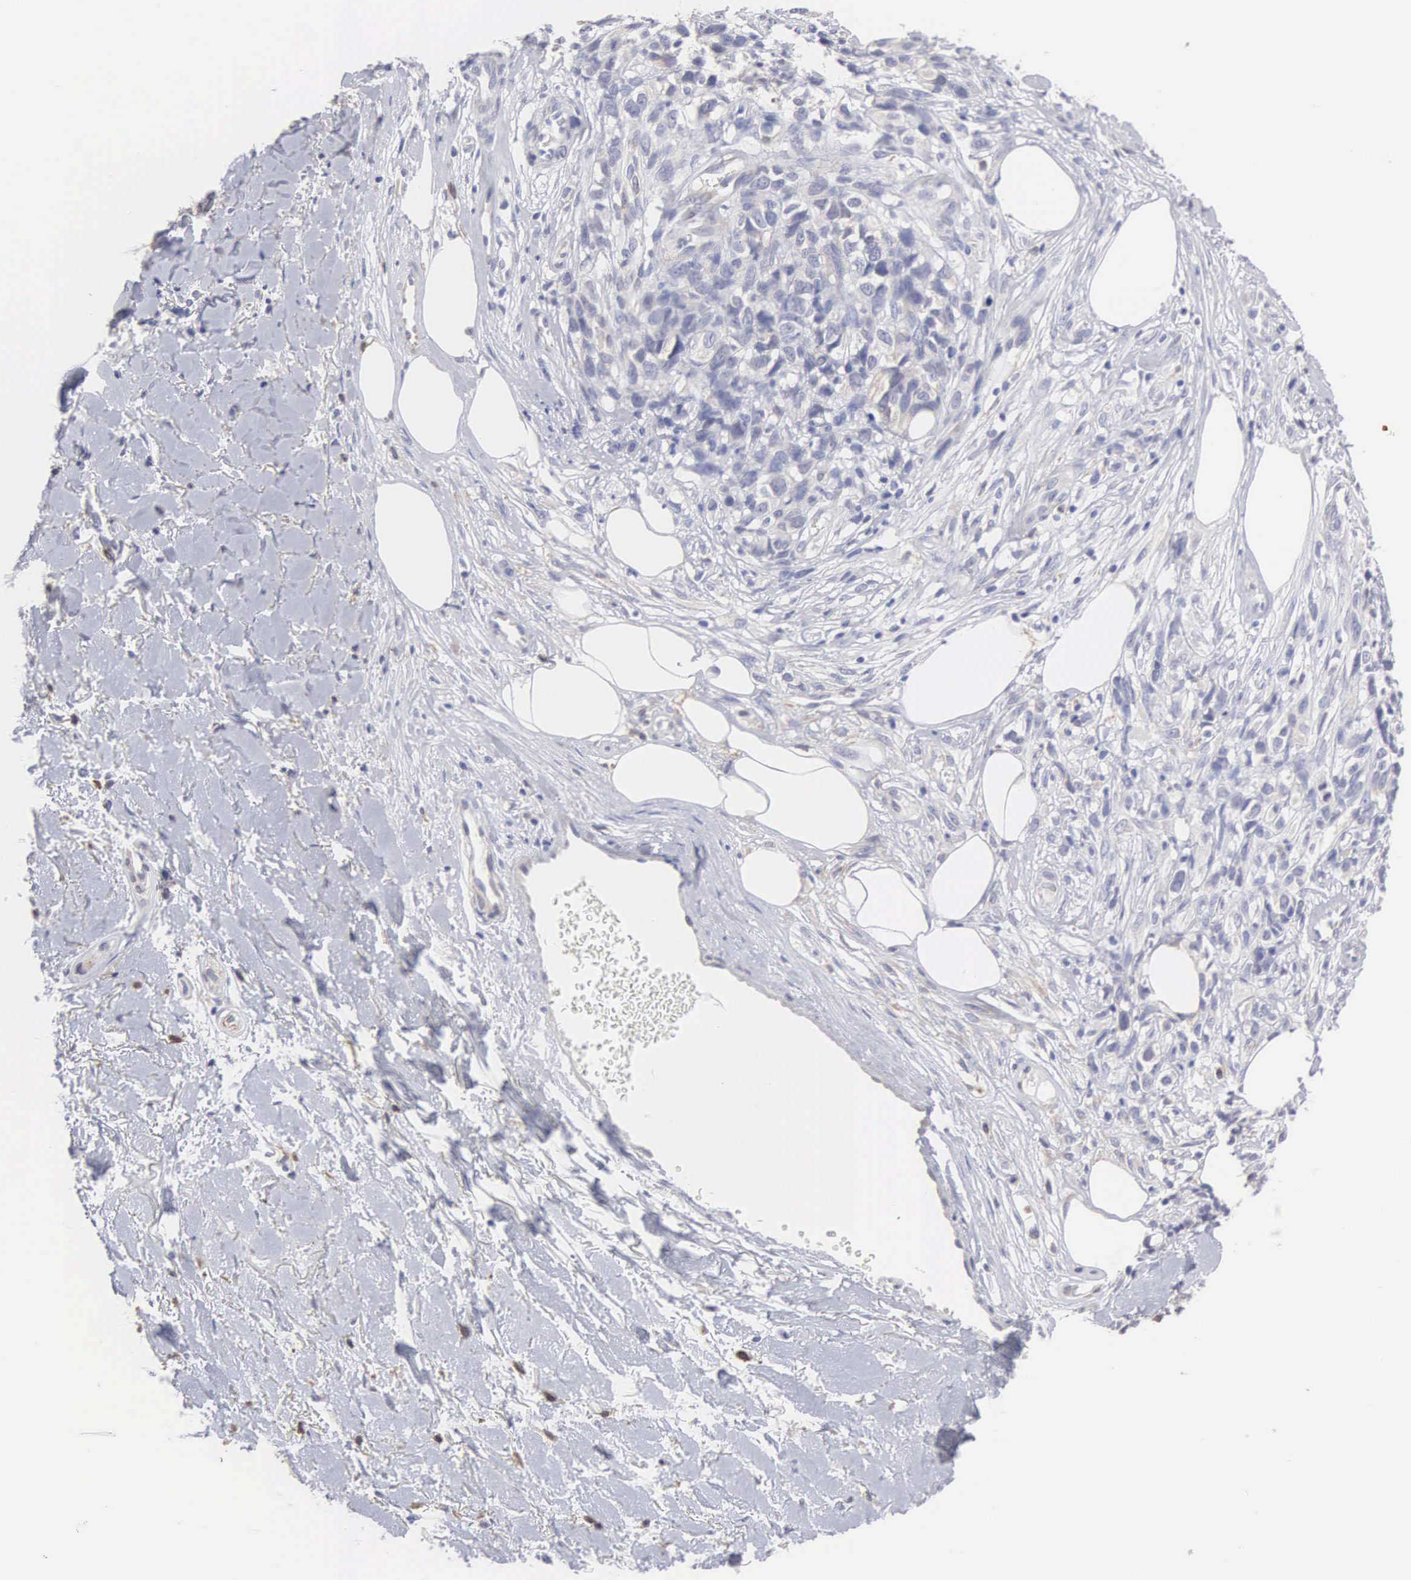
{"staining": {"intensity": "negative", "quantity": "none", "location": "none"}, "tissue": "melanoma", "cell_type": "Tumor cells", "image_type": "cancer", "snomed": [{"axis": "morphology", "description": "Malignant melanoma, NOS"}, {"axis": "topography", "description": "Skin"}], "caption": "Melanoma was stained to show a protein in brown. There is no significant staining in tumor cells.", "gene": "LIN52", "patient": {"sex": "female", "age": 85}}